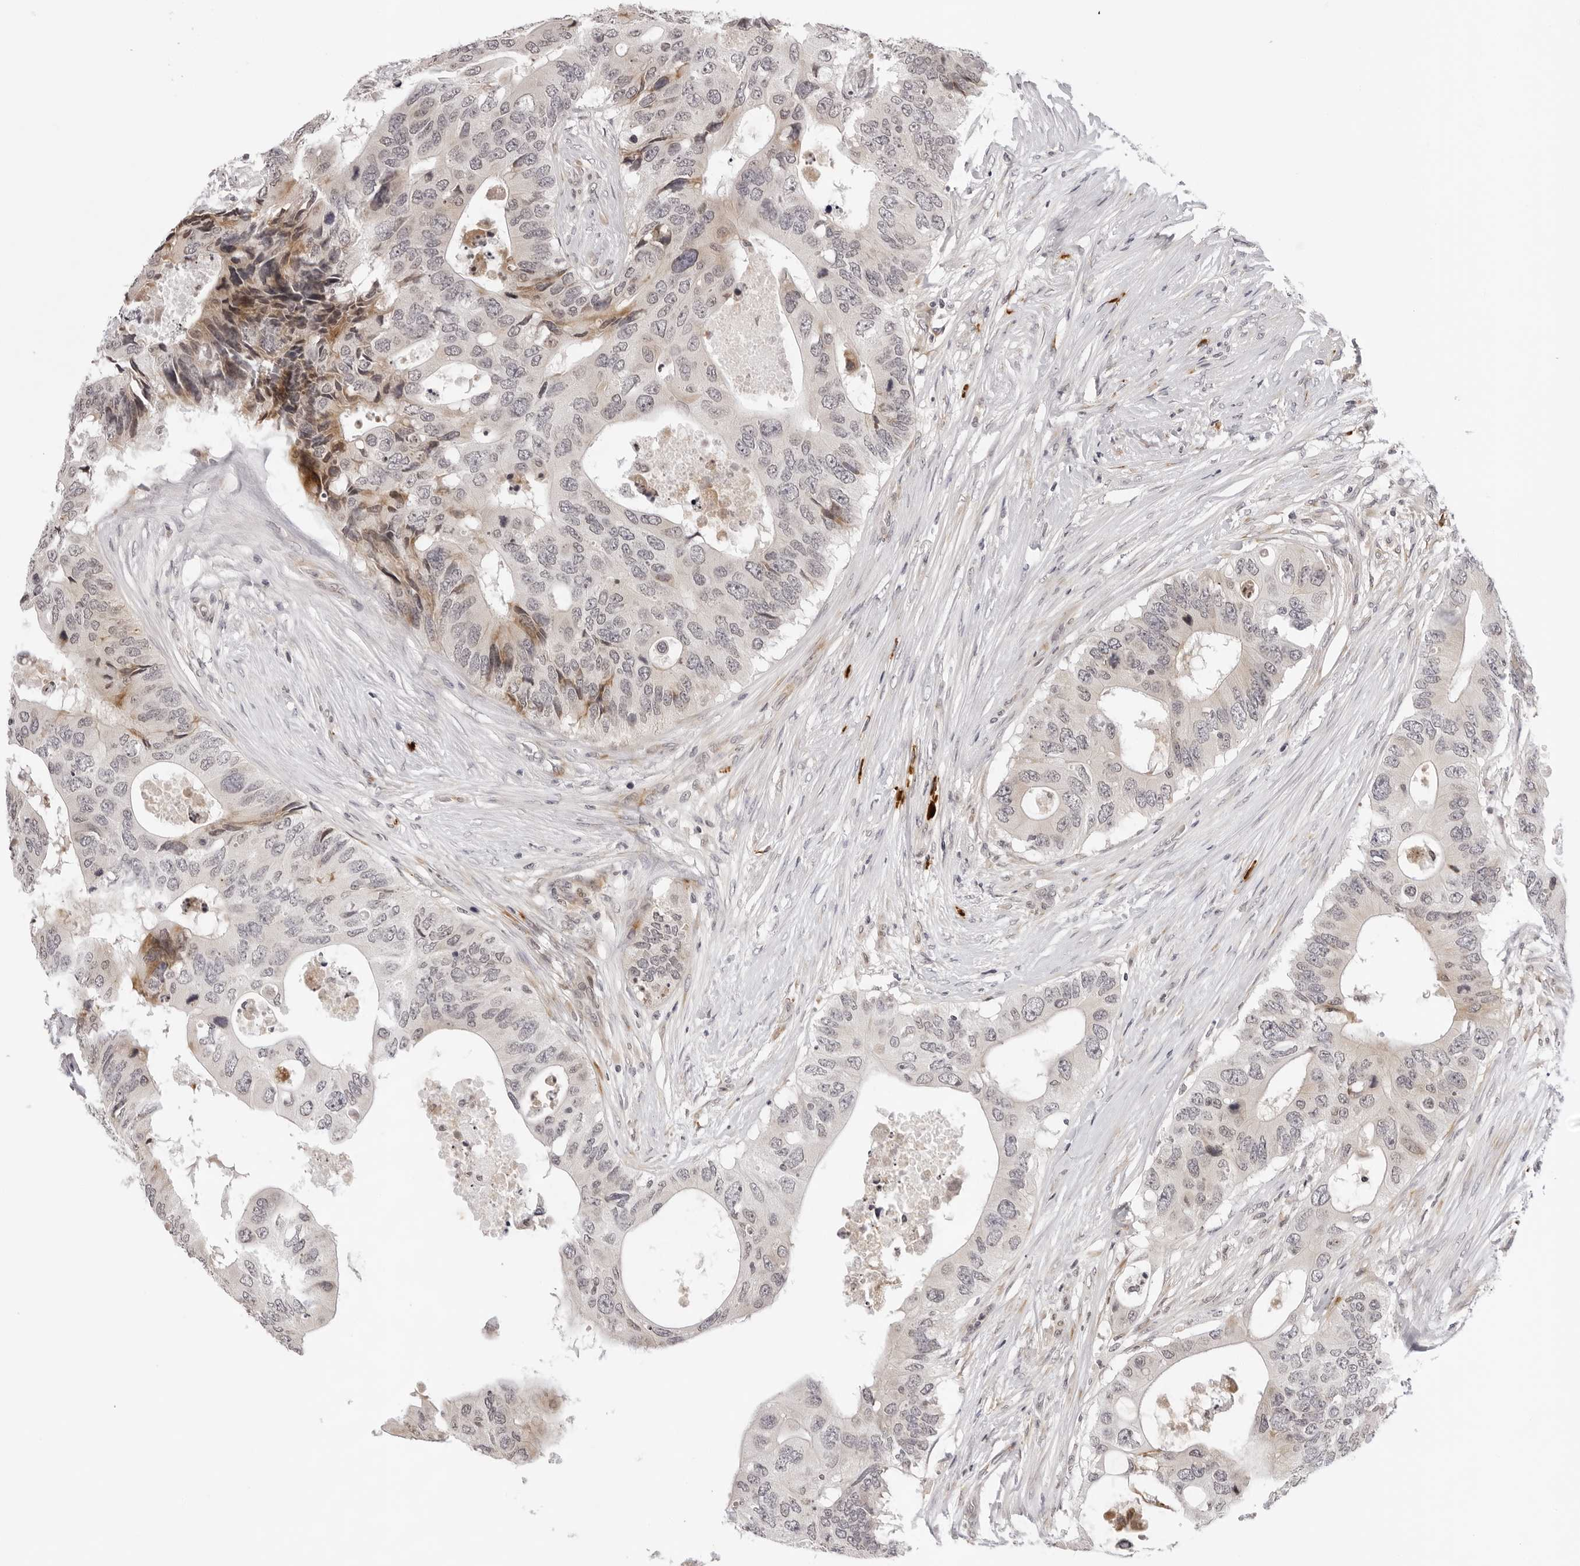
{"staining": {"intensity": "moderate", "quantity": "<25%", "location": "cytoplasmic/membranous"}, "tissue": "colorectal cancer", "cell_type": "Tumor cells", "image_type": "cancer", "snomed": [{"axis": "morphology", "description": "Adenocarcinoma, NOS"}, {"axis": "topography", "description": "Colon"}], "caption": "A photomicrograph showing moderate cytoplasmic/membranous positivity in about <25% of tumor cells in colorectal adenocarcinoma, as visualized by brown immunohistochemical staining.", "gene": "IL17RA", "patient": {"sex": "male", "age": 71}}